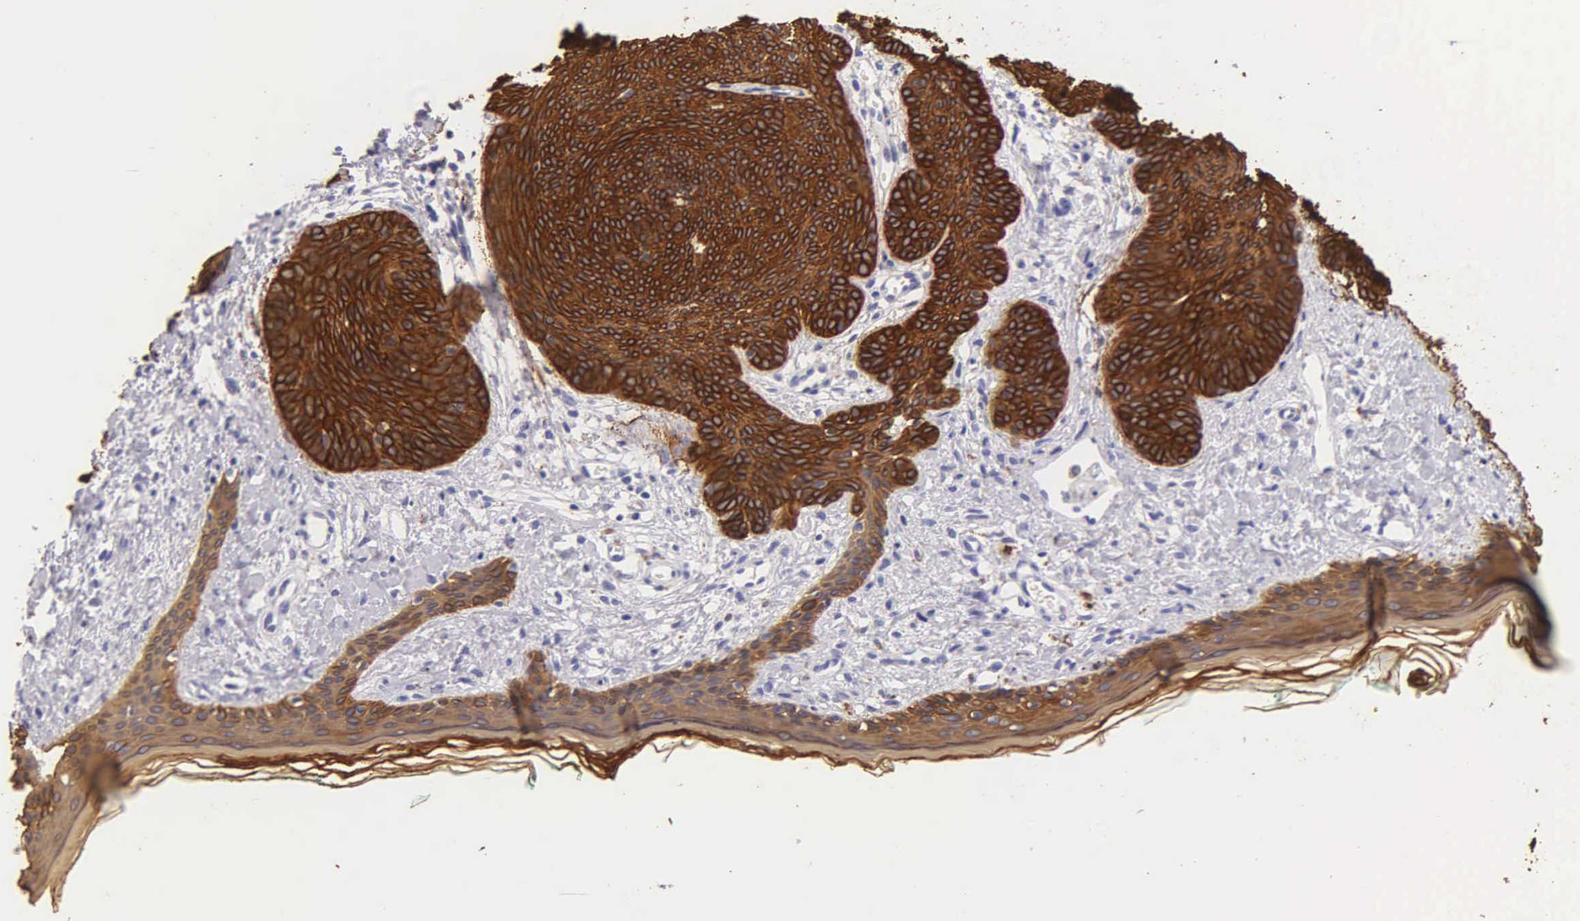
{"staining": {"intensity": "strong", "quantity": ">75%", "location": "cytoplasmic/membranous"}, "tissue": "skin cancer", "cell_type": "Tumor cells", "image_type": "cancer", "snomed": [{"axis": "morphology", "description": "Basal cell carcinoma"}, {"axis": "topography", "description": "Skin"}], "caption": "Approximately >75% of tumor cells in skin cancer demonstrate strong cytoplasmic/membranous protein expression as visualized by brown immunohistochemical staining.", "gene": "KRT17", "patient": {"sex": "female", "age": 81}}